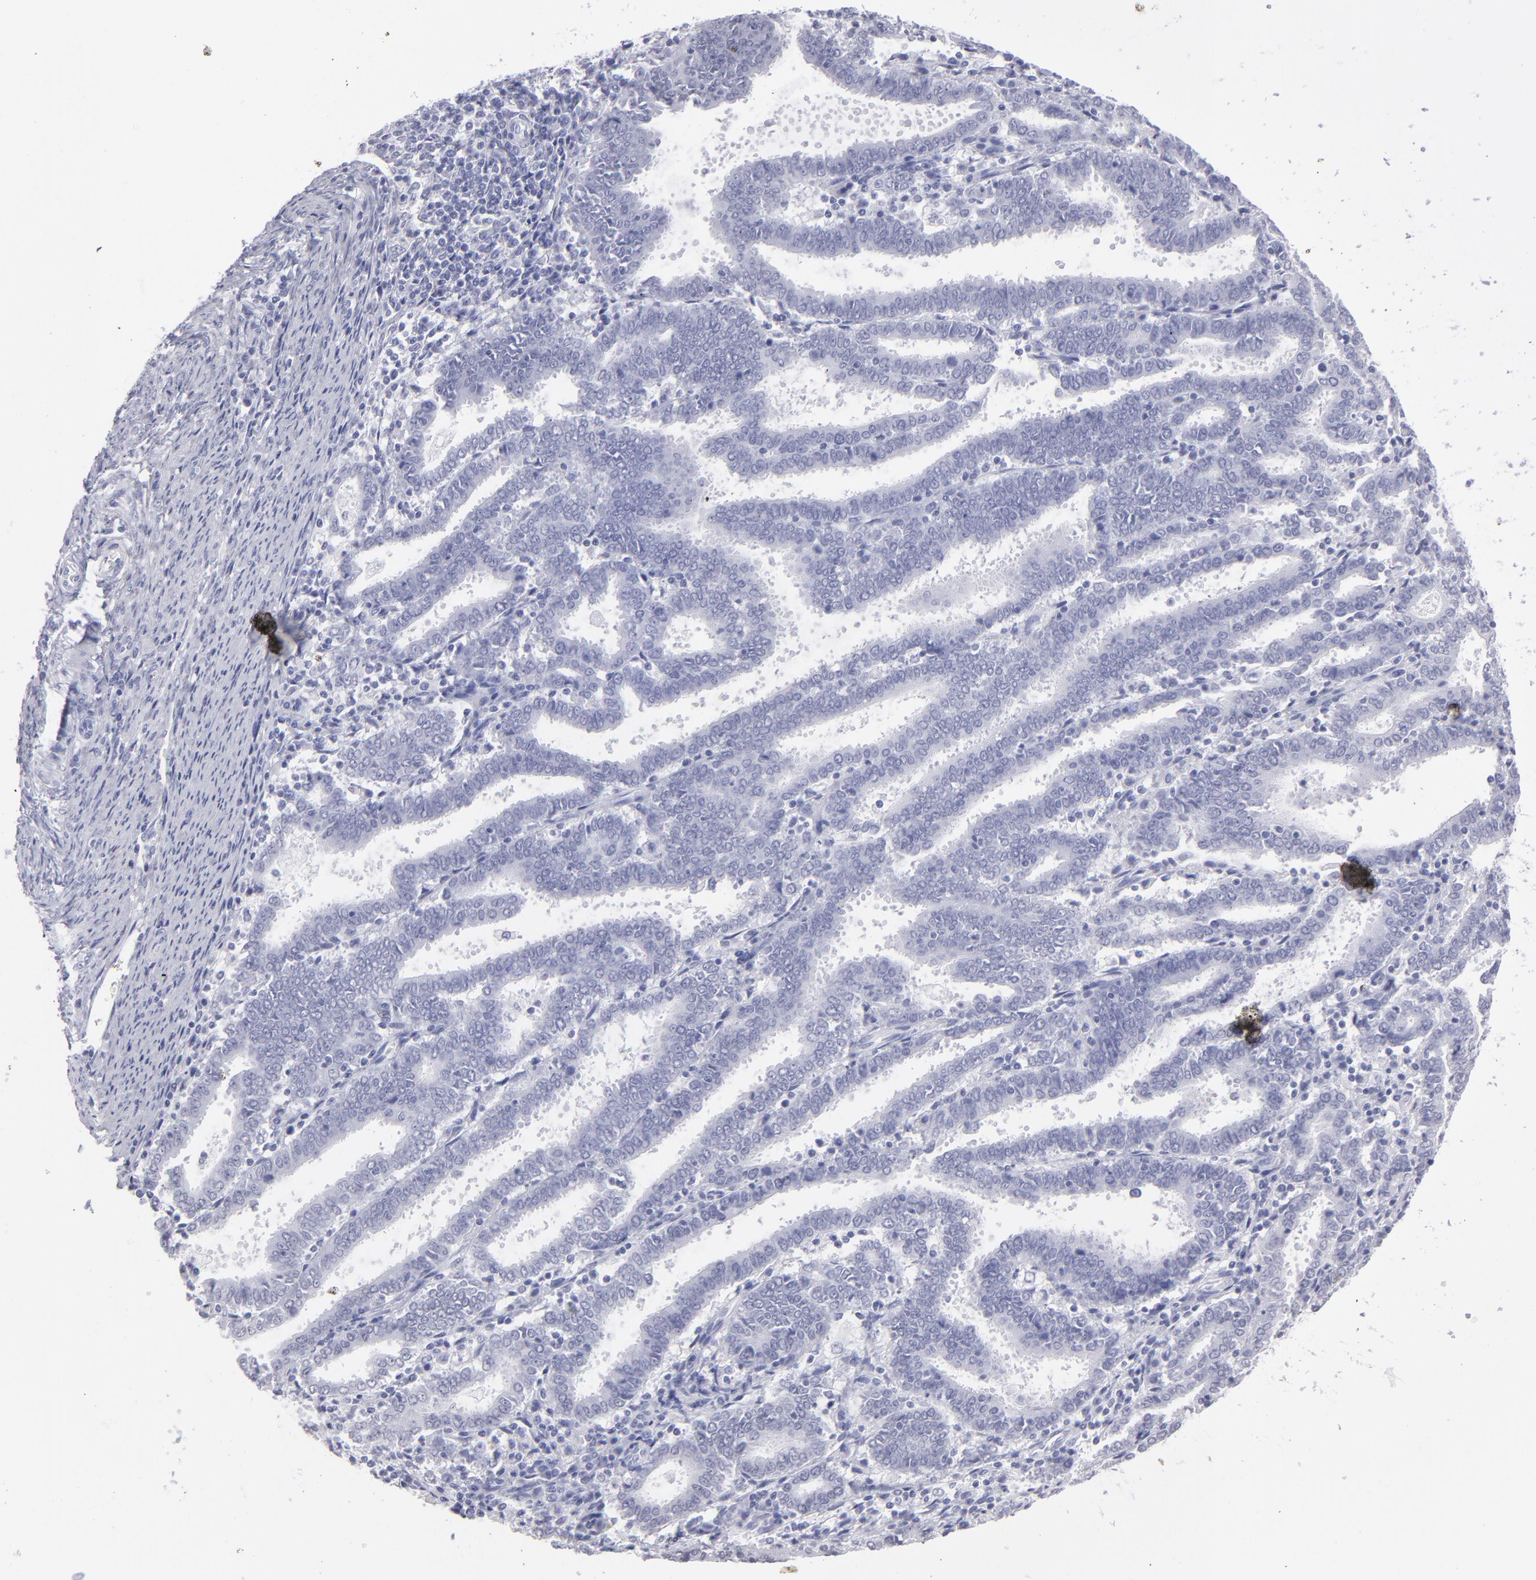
{"staining": {"intensity": "negative", "quantity": "none", "location": "none"}, "tissue": "endometrial cancer", "cell_type": "Tumor cells", "image_type": "cancer", "snomed": [{"axis": "morphology", "description": "Adenocarcinoma, NOS"}, {"axis": "topography", "description": "Uterus"}], "caption": "This is a photomicrograph of immunohistochemistry staining of adenocarcinoma (endometrial), which shows no expression in tumor cells.", "gene": "ALDOB", "patient": {"sex": "female", "age": 83}}